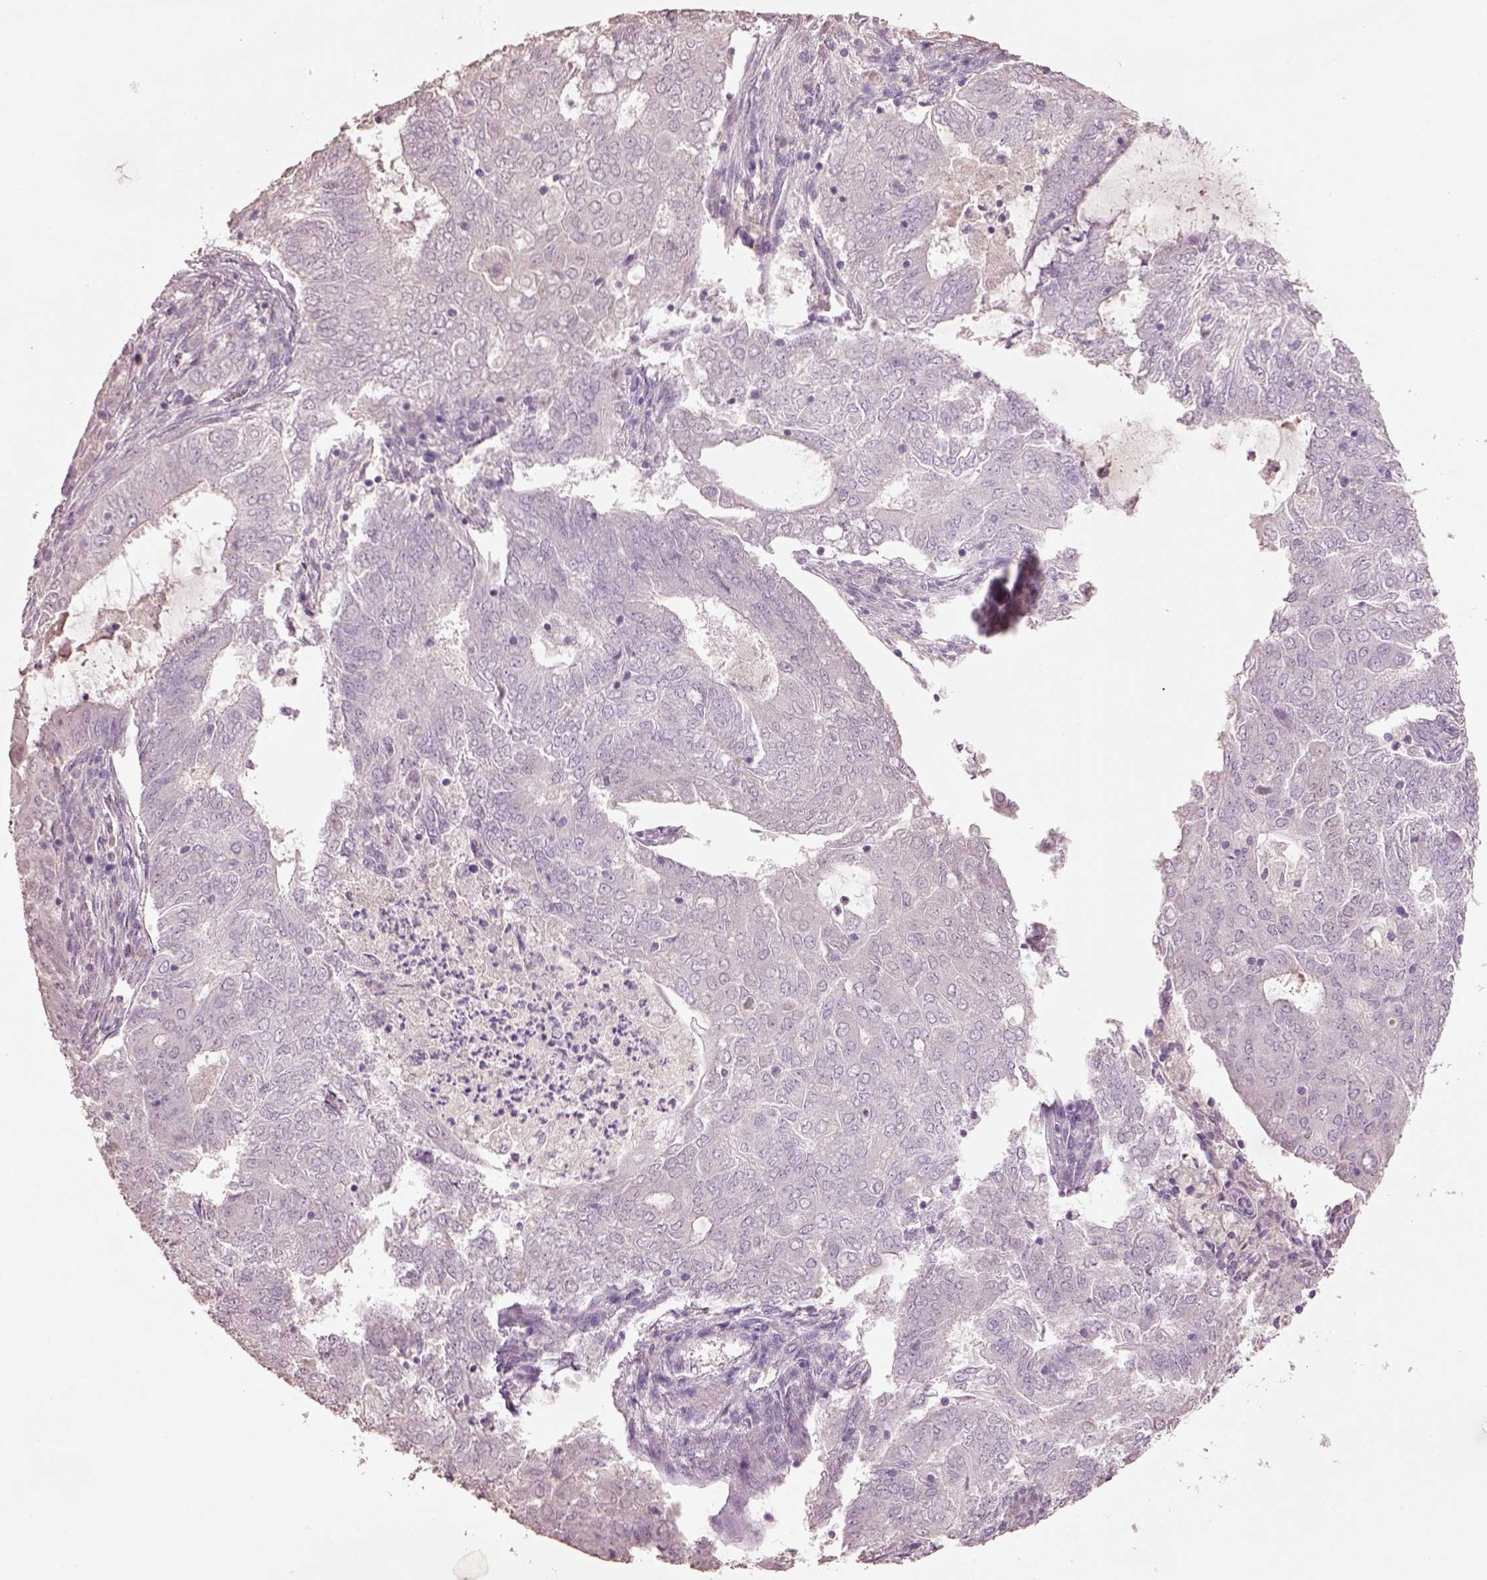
{"staining": {"intensity": "negative", "quantity": "none", "location": "none"}, "tissue": "endometrial cancer", "cell_type": "Tumor cells", "image_type": "cancer", "snomed": [{"axis": "morphology", "description": "Adenocarcinoma, NOS"}, {"axis": "topography", "description": "Endometrium"}], "caption": "Image shows no protein expression in tumor cells of endometrial cancer tissue. (DAB immunohistochemistry with hematoxylin counter stain).", "gene": "KCNIP3", "patient": {"sex": "female", "age": 62}}